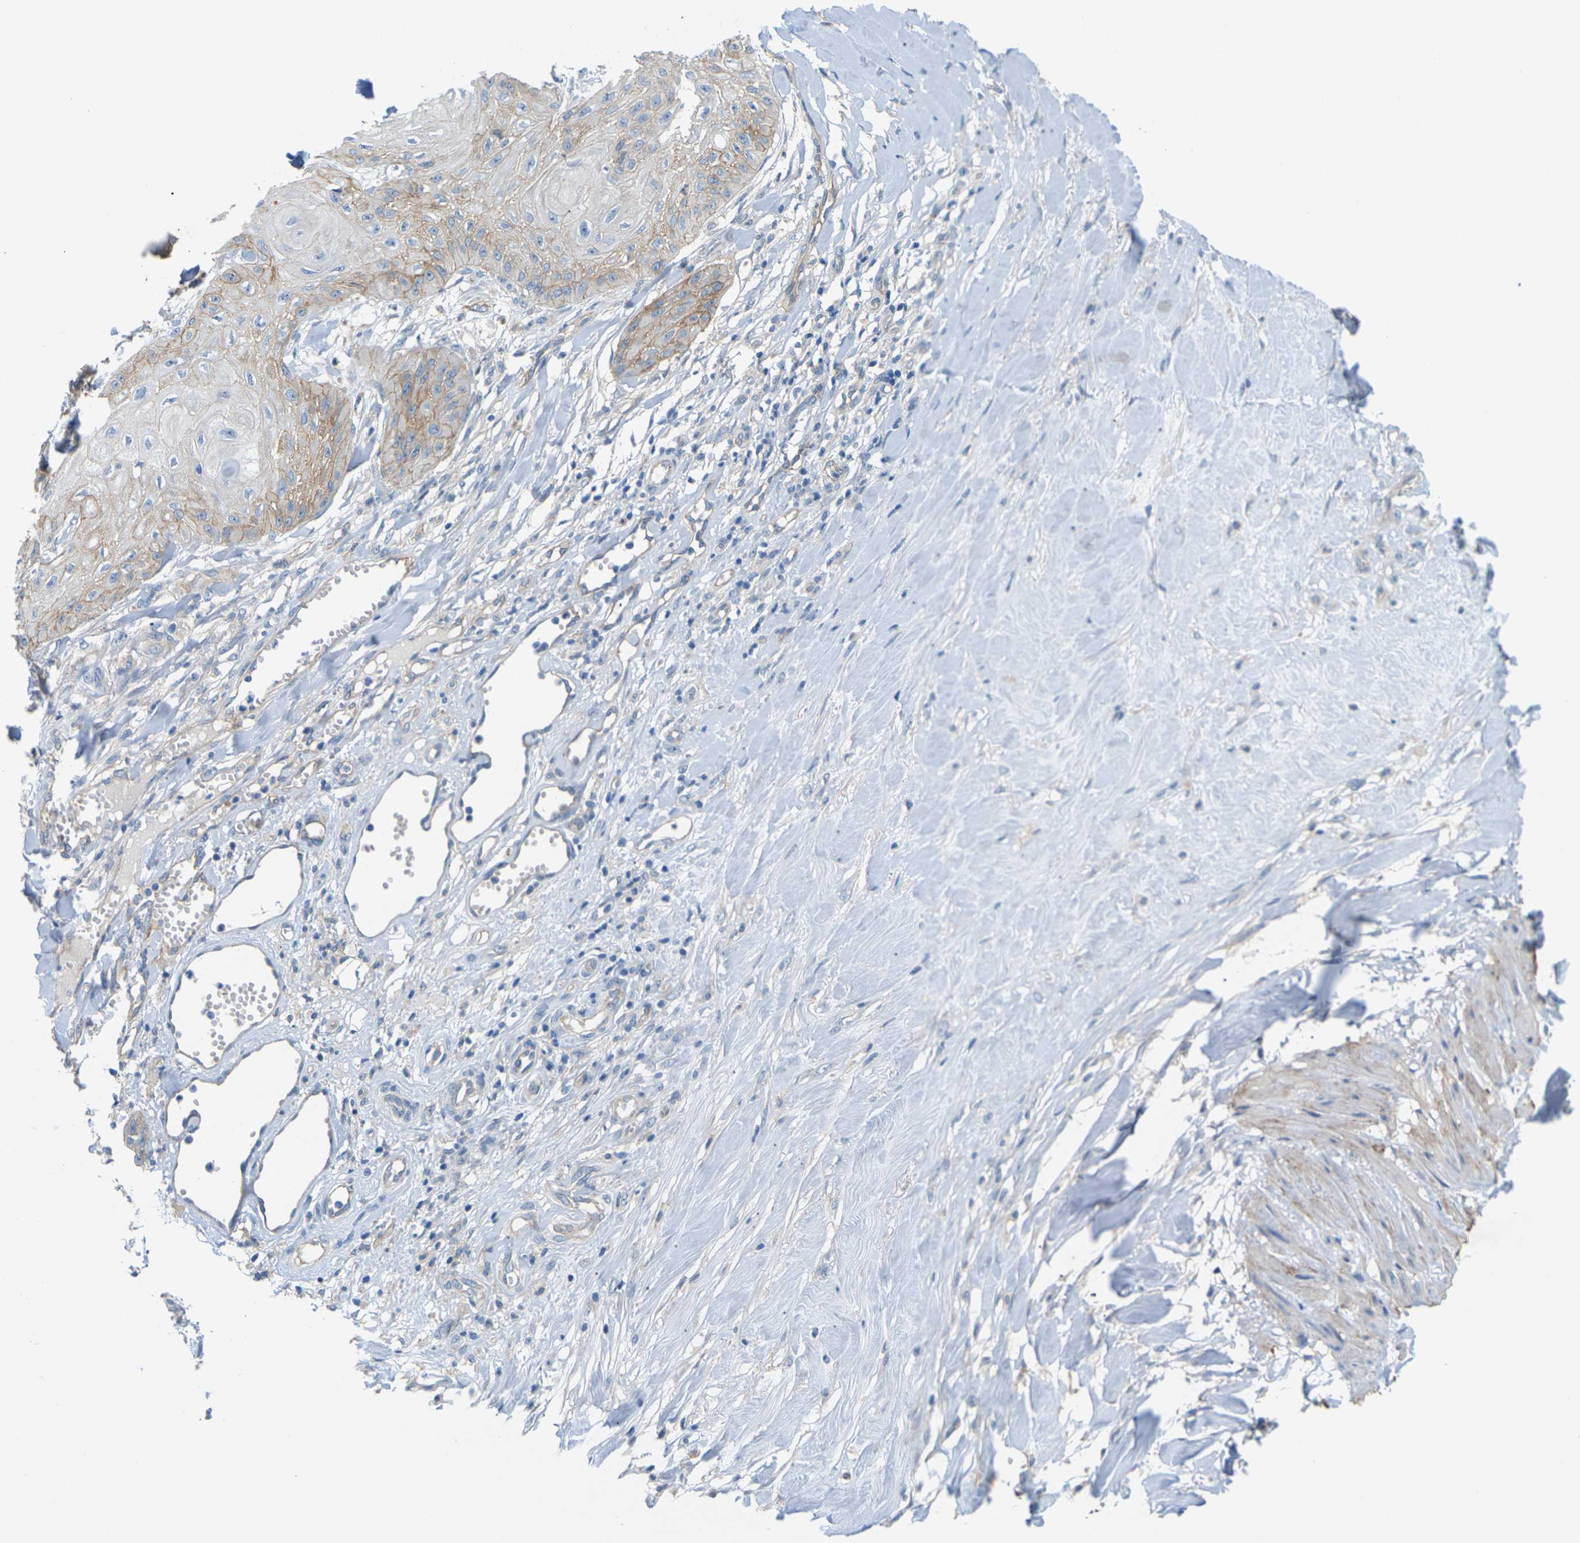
{"staining": {"intensity": "moderate", "quantity": ">75%", "location": "cytoplasmic/membranous"}, "tissue": "skin cancer", "cell_type": "Tumor cells", "image_type": "cancer", "snomed": [{"axis": "morphology", "description": "Squamous cell carcinoma, NOS"}, {"axis": "topography", "description": "Skin"}], "caption": "Immunohistochemical staining of human skin squamous cell carcinoma shows medium levels of moderate cytoplasmic/membranous expression in about >75% of tumor cells. (Brightfield microscopy of DAB IHC at high magnification).", "gene": "ITGA5", "patient": {"sex": "male", "age": 74}}